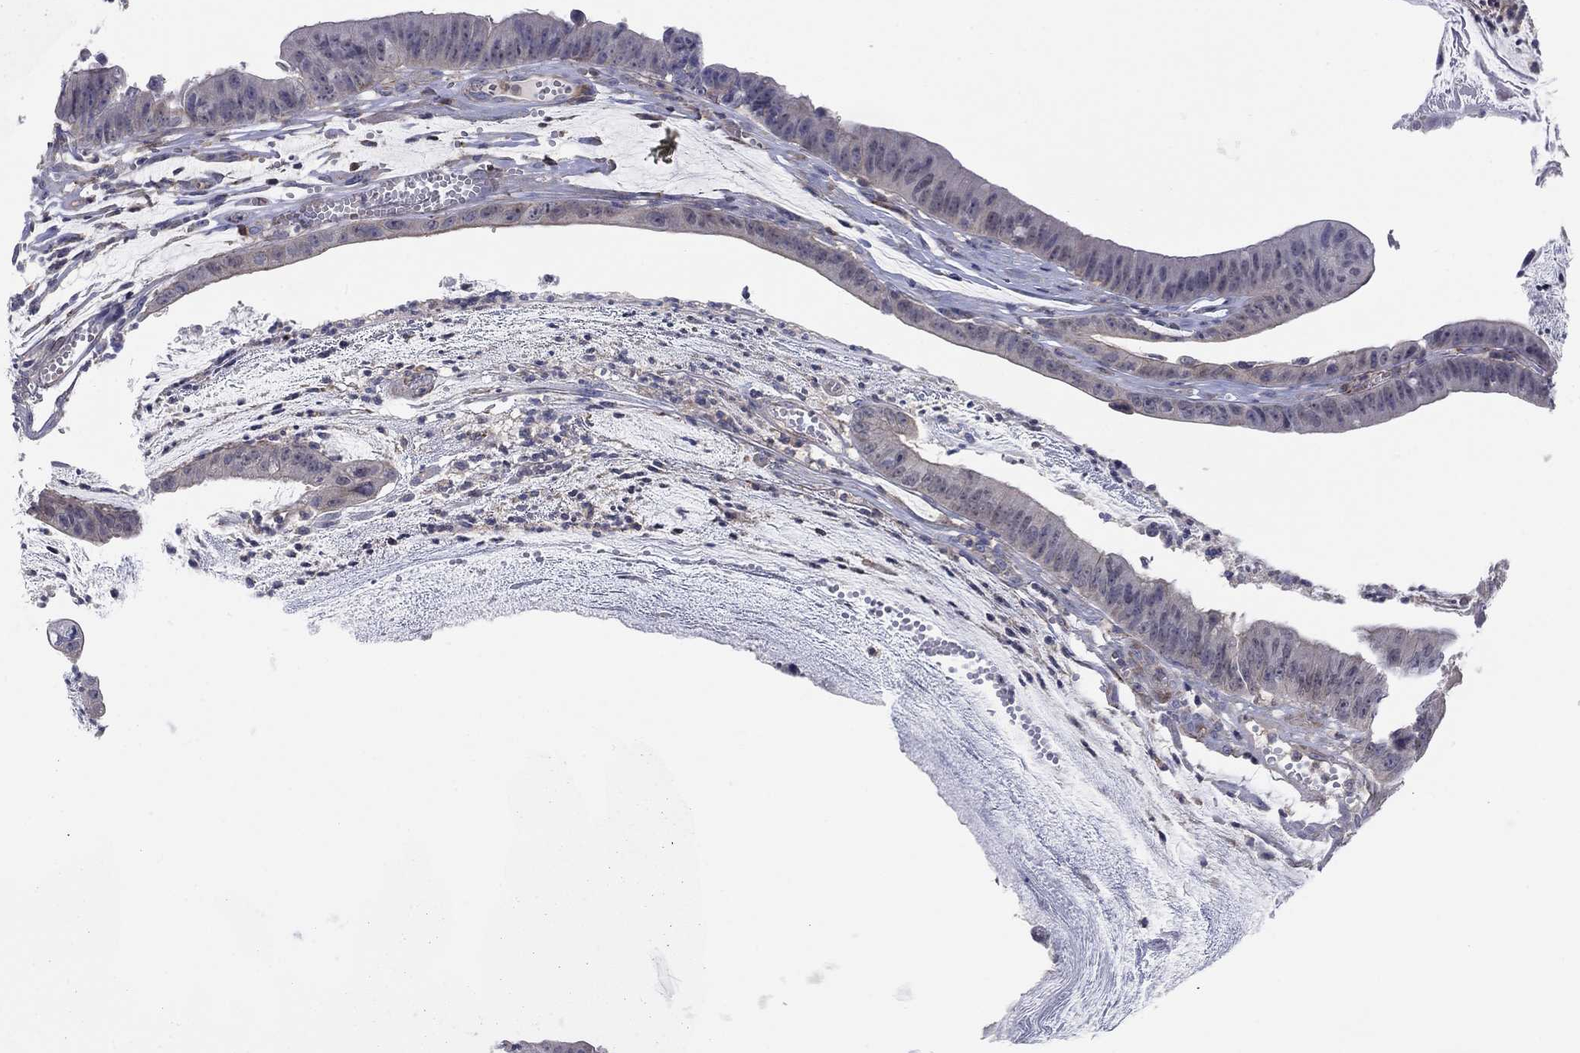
{"staining": {"intensity": "negative", "quantity": "none", "location": "none"}, "tissue": "colorectal cancer", "cell_type": "Tumor cells", "image_type": "cancer", "snomed": [{"axis": "morphology", "description": "Adenocarcinoma, NOS"}, {"axis": "topography", "description": "Colon"}], "caption": "An immunohistochemistry photomicrograph of colorectal cancer is shown. There is no staining in tumor cells of colorectal cancer. (Stains: DAB (3,3'-diaminobenzidine) immunohistochemistry (IHC) with hematoxylin counter stain, Microscopy: brightfield microscopy at high magnification).", "gene": "PSD4", "patient": {"sex": "female", "age": 69}}